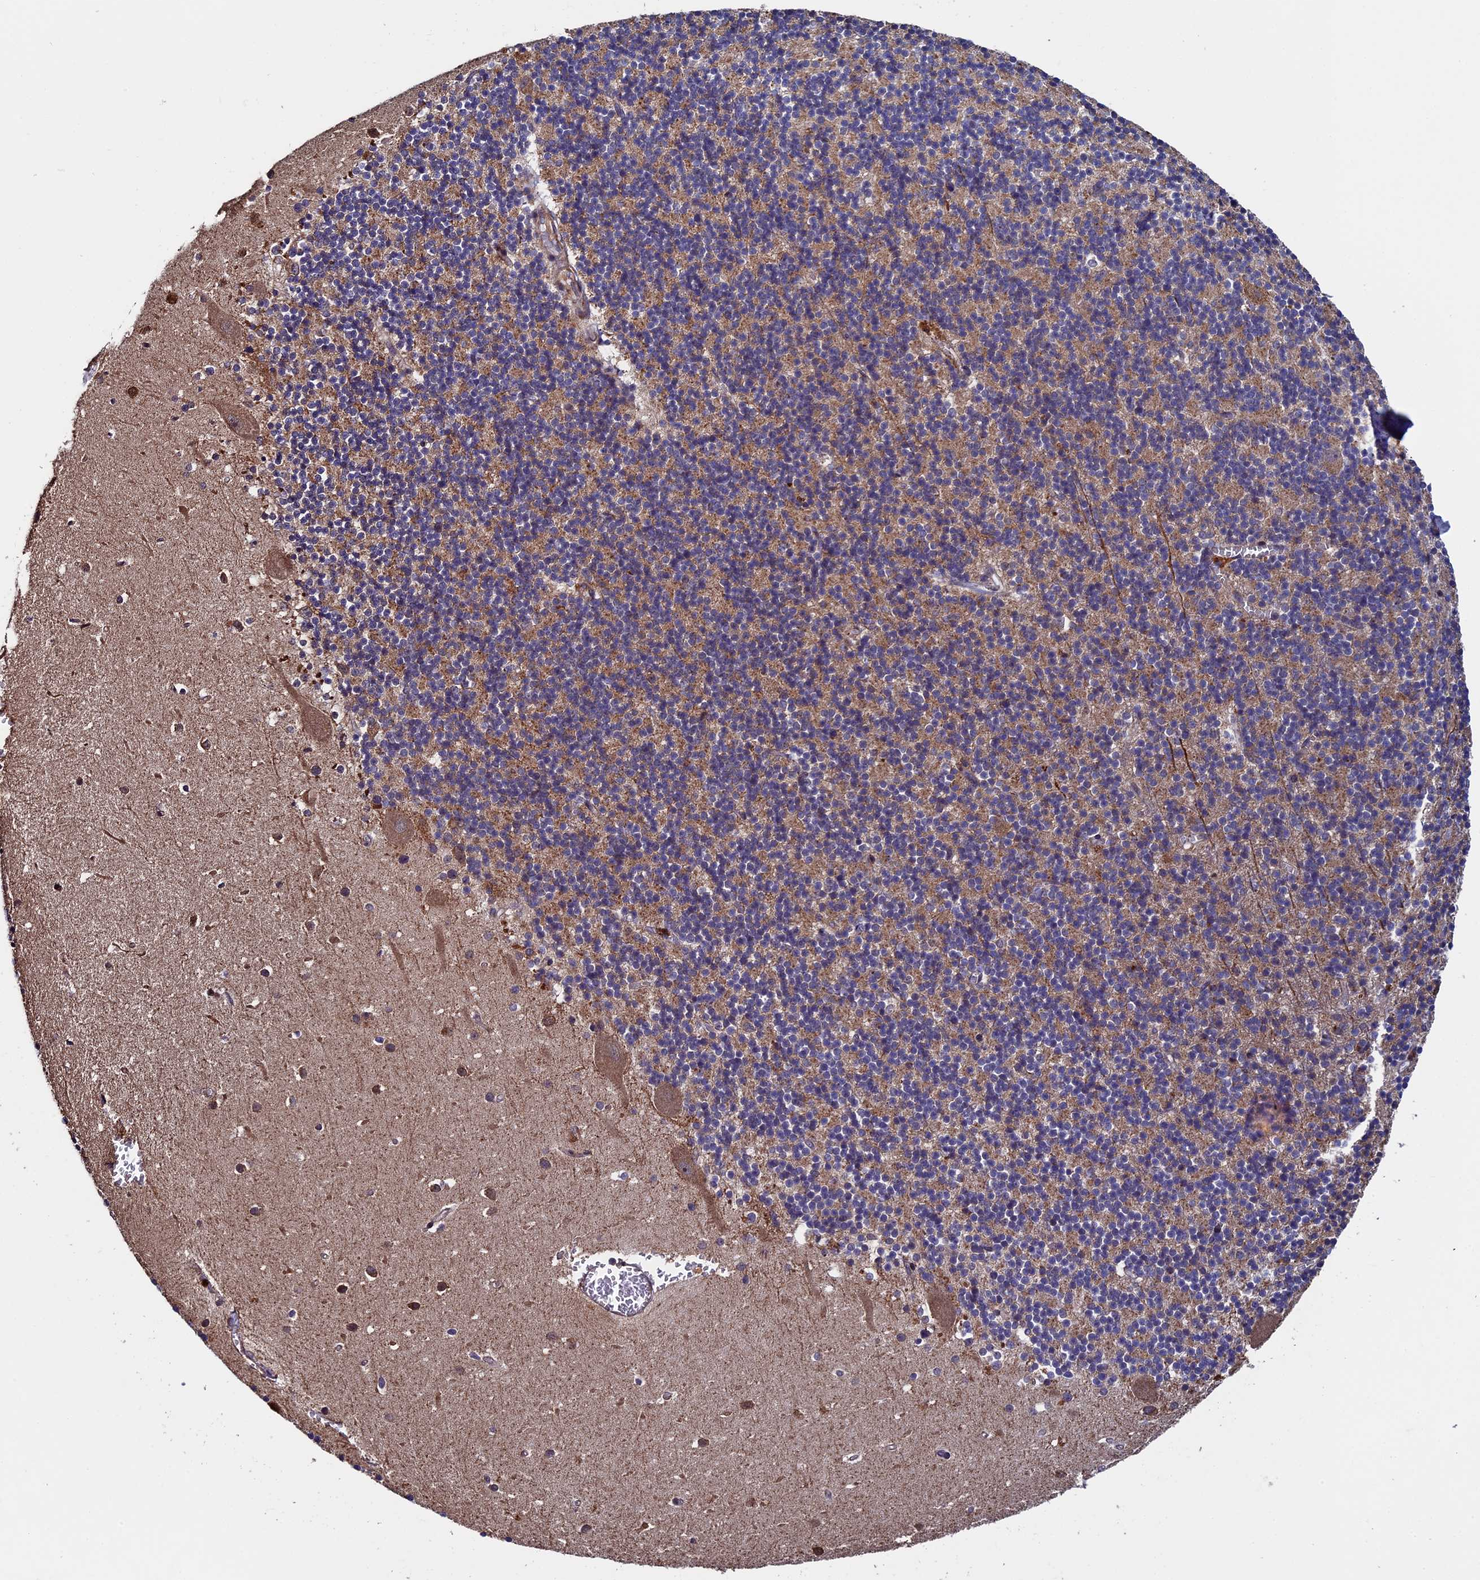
{"staining": {"intensity": "weak", "quantity": ">75%", "location": "cytoplasmic/membranous"}, "tissue": "cerebellum", "cell_type": "Cells in granular layer", "image_type": "normal", "snomed": [{"axis": "morphology", "description": "Normal tissue, NOS"}, {"axis": "topography", "description": "Cerebellum"}], "caption": "The image demonstrates staining of unremarkable cerebellum, revealing weak cytoplasmic/membranous protein expression (brown color) within cells in granular layer. (DAB (3,3'-diaminobenzidine) = brown stain, brightfield microscopy at high magnification).", "gene": "RNF17", "patient": {"sex": "male", "age": 54}}